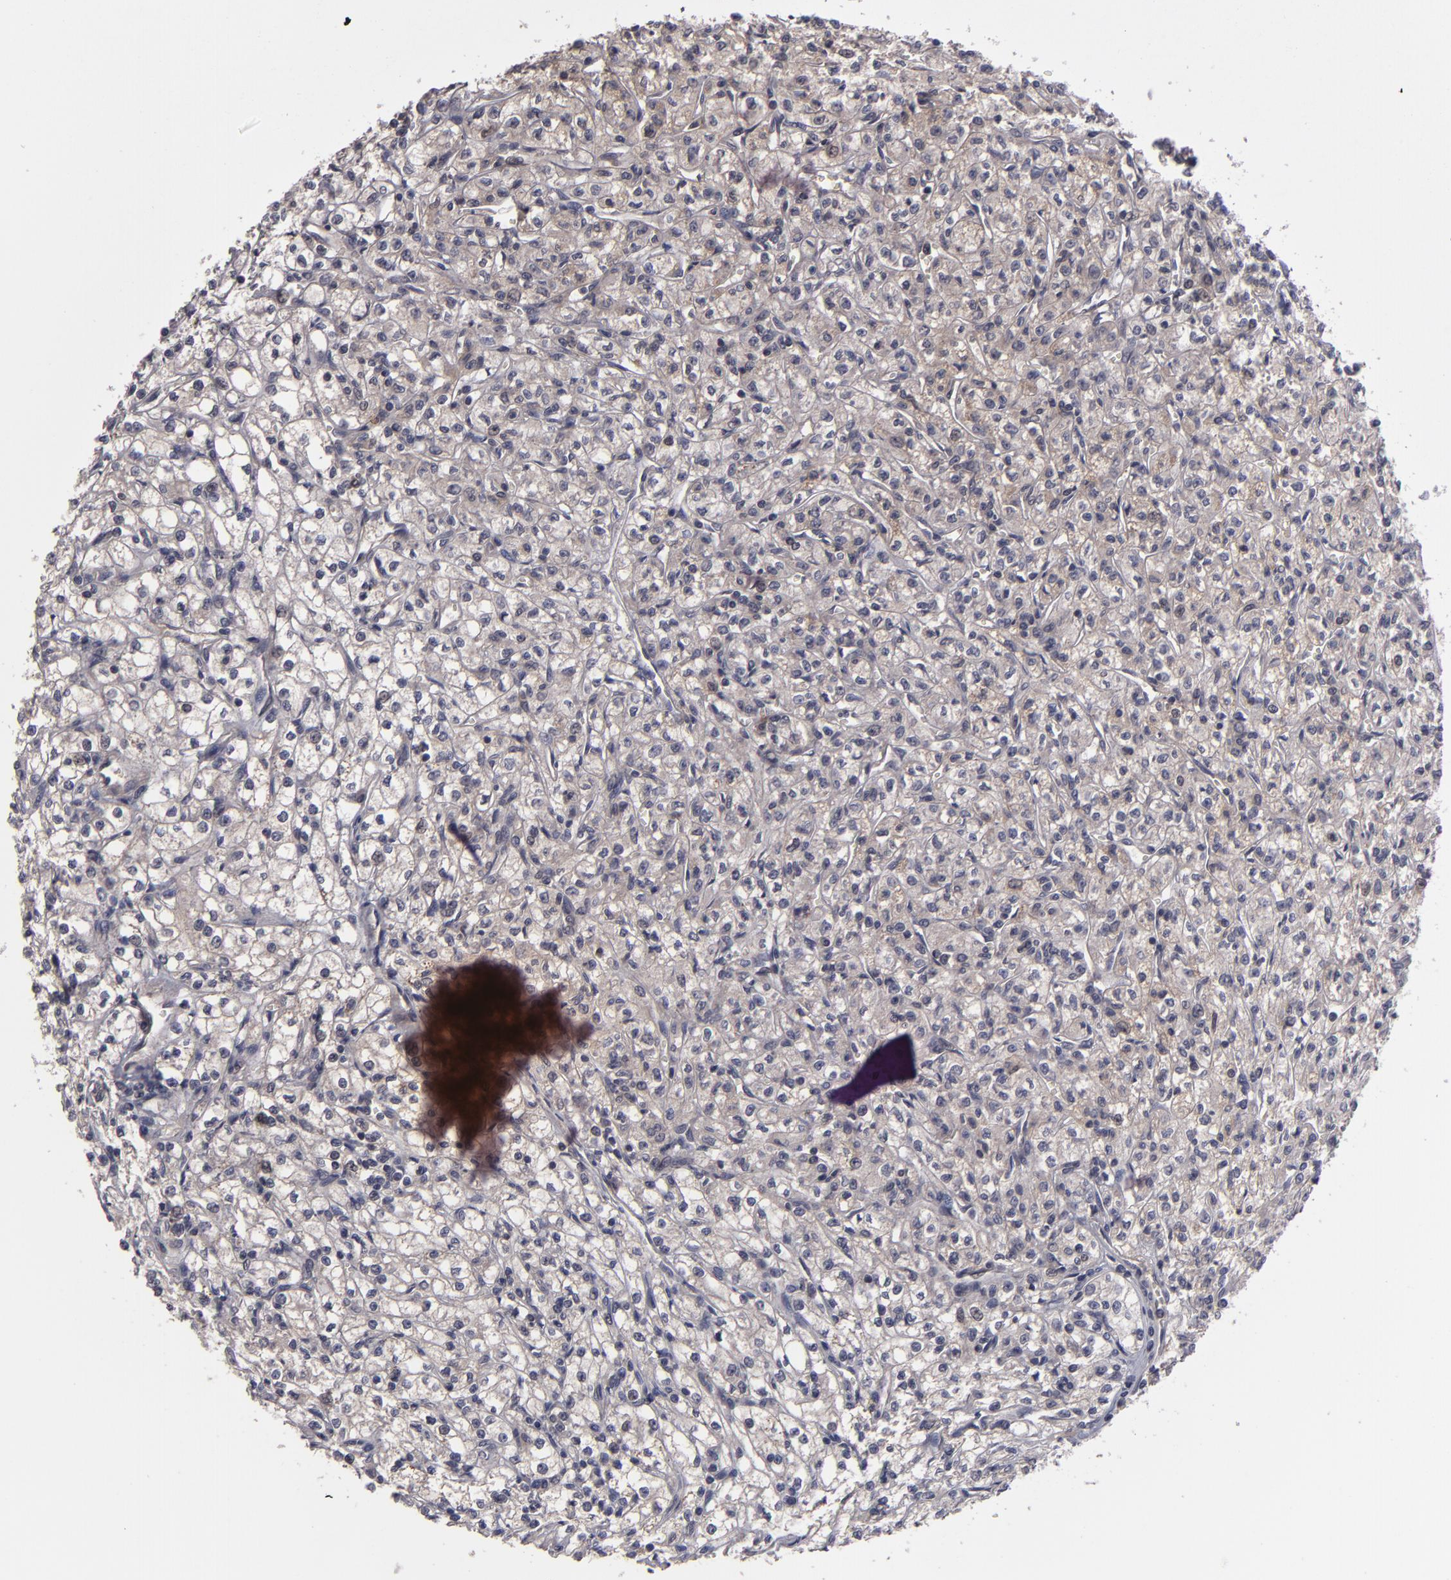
{"staining": {"intensity": "weak", "quantity": "25%-75%", "location": "cytoplasmic/membranous"}, "tissue": "renal cancer", "cell_type": "Tumor cells", "image_type": "cancer", "snomed": [{"axis": "morphology", "description": "Adenocarcinoma, NOS"}, {"axis": "topography", "description": "Kidney"}], "caption": "Immunohistochemical staining of renal cancer displays low levels of weak cytoplasmic/membranous protein positivity in approximately 25%-75% of tumor cells. The staining was performed using DAB (3,3'-diaminobenzidine) to visualize the protein expression in brown, while the nuclei were stained in blue with hematoxylin (Magnification: 20x).", "gene": "TYMS", "patient": {"sex": "male", "age": 61}}